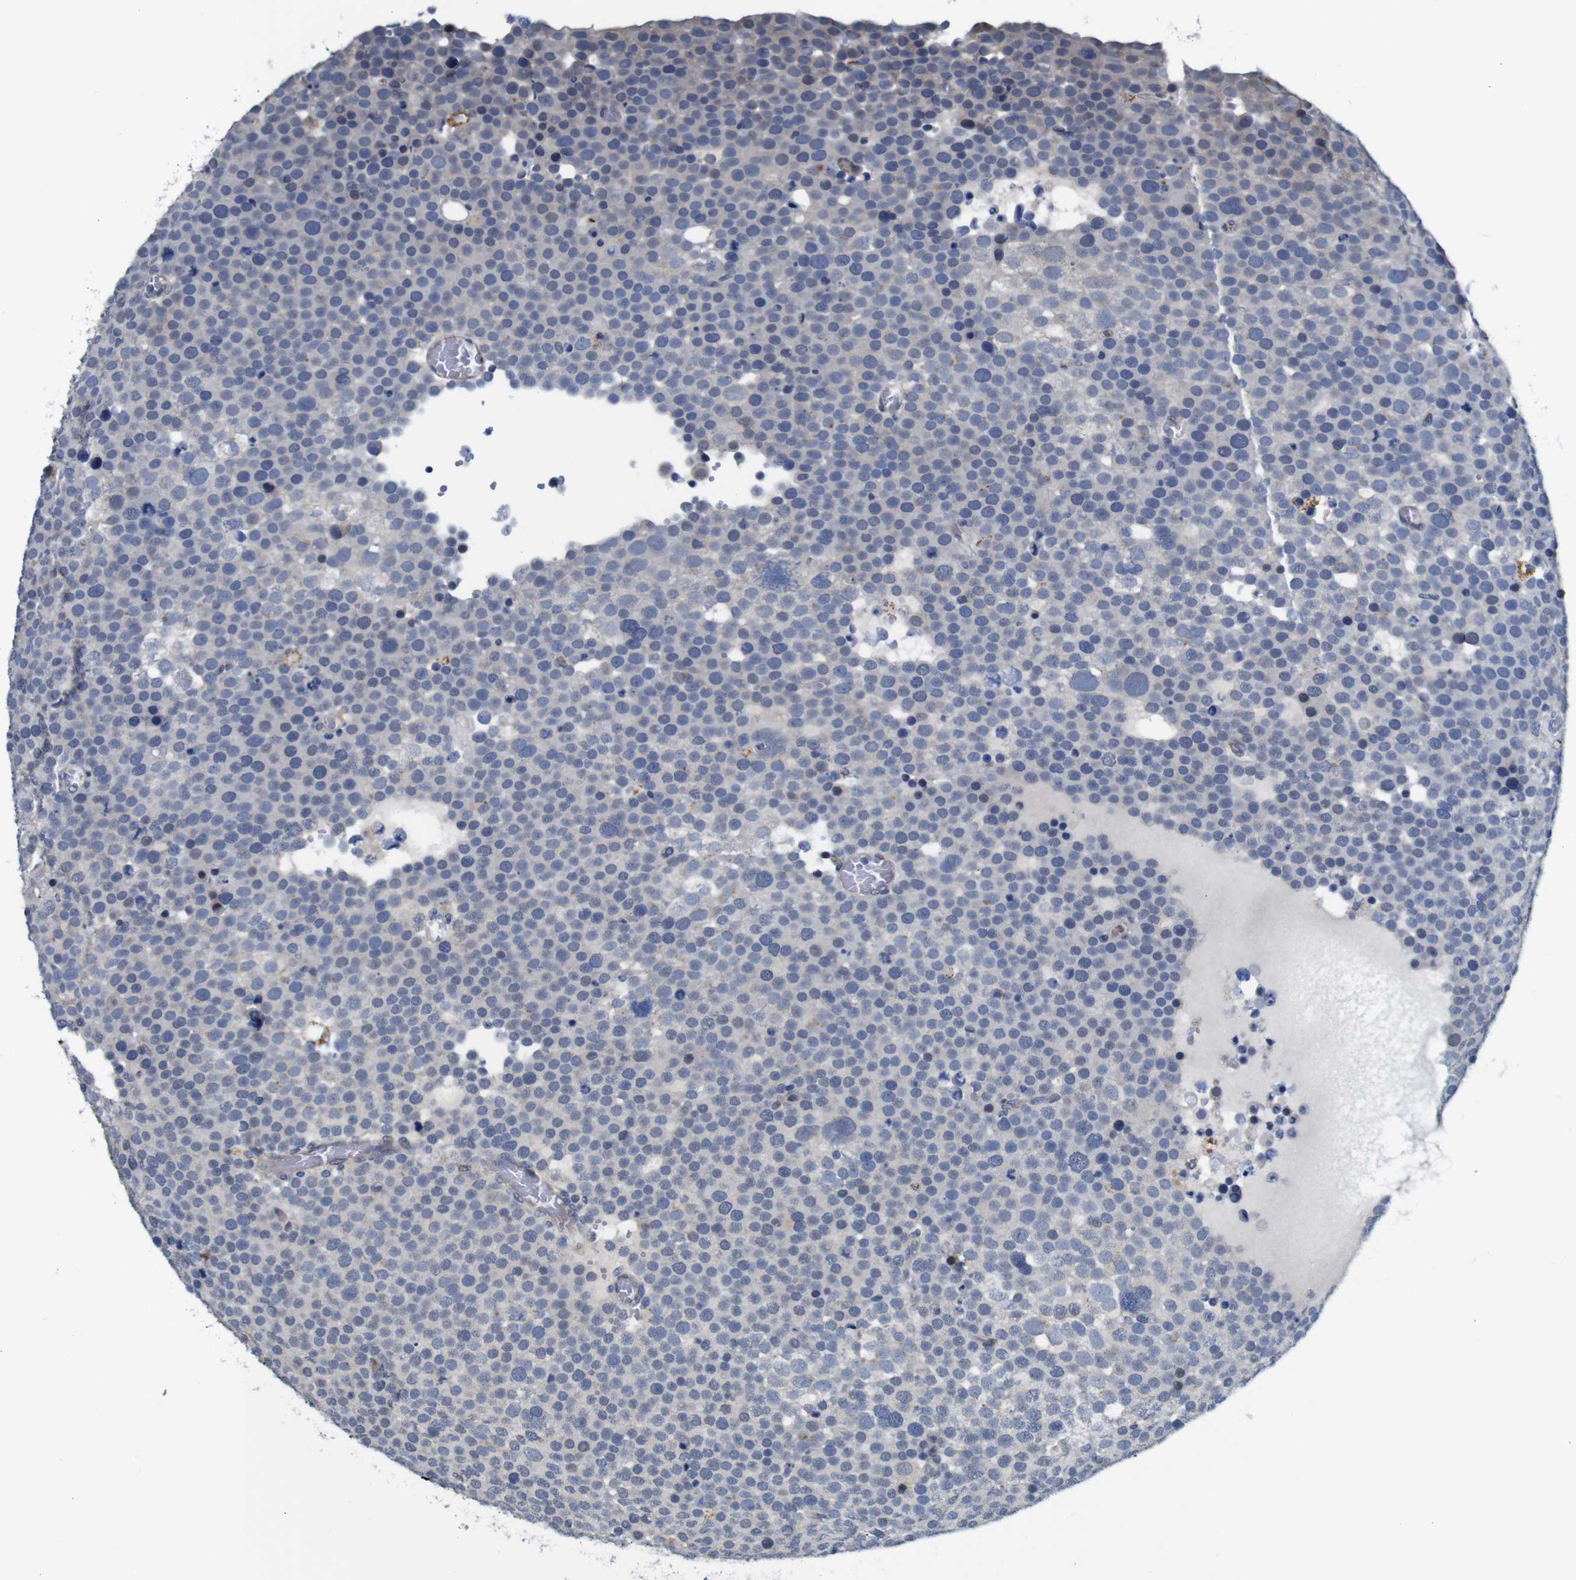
{"staining": {"intensity": "negative", "quantity": "none", "location": "none"}, "tissue": "testis cancer", "cell_type": "Tumor cells", "image_type": "cancer", "snomed": [{"axis": "morphology", "description": "Seminoma, NOS"}, {"axis": "topography", "description": "Testis"}], "caption": "The micrograph exhibits no significant staining in tumor cells of testis cancer (seminoma).", "gene": "FURIN", "patient": {"sex": "male", "age": 71}}